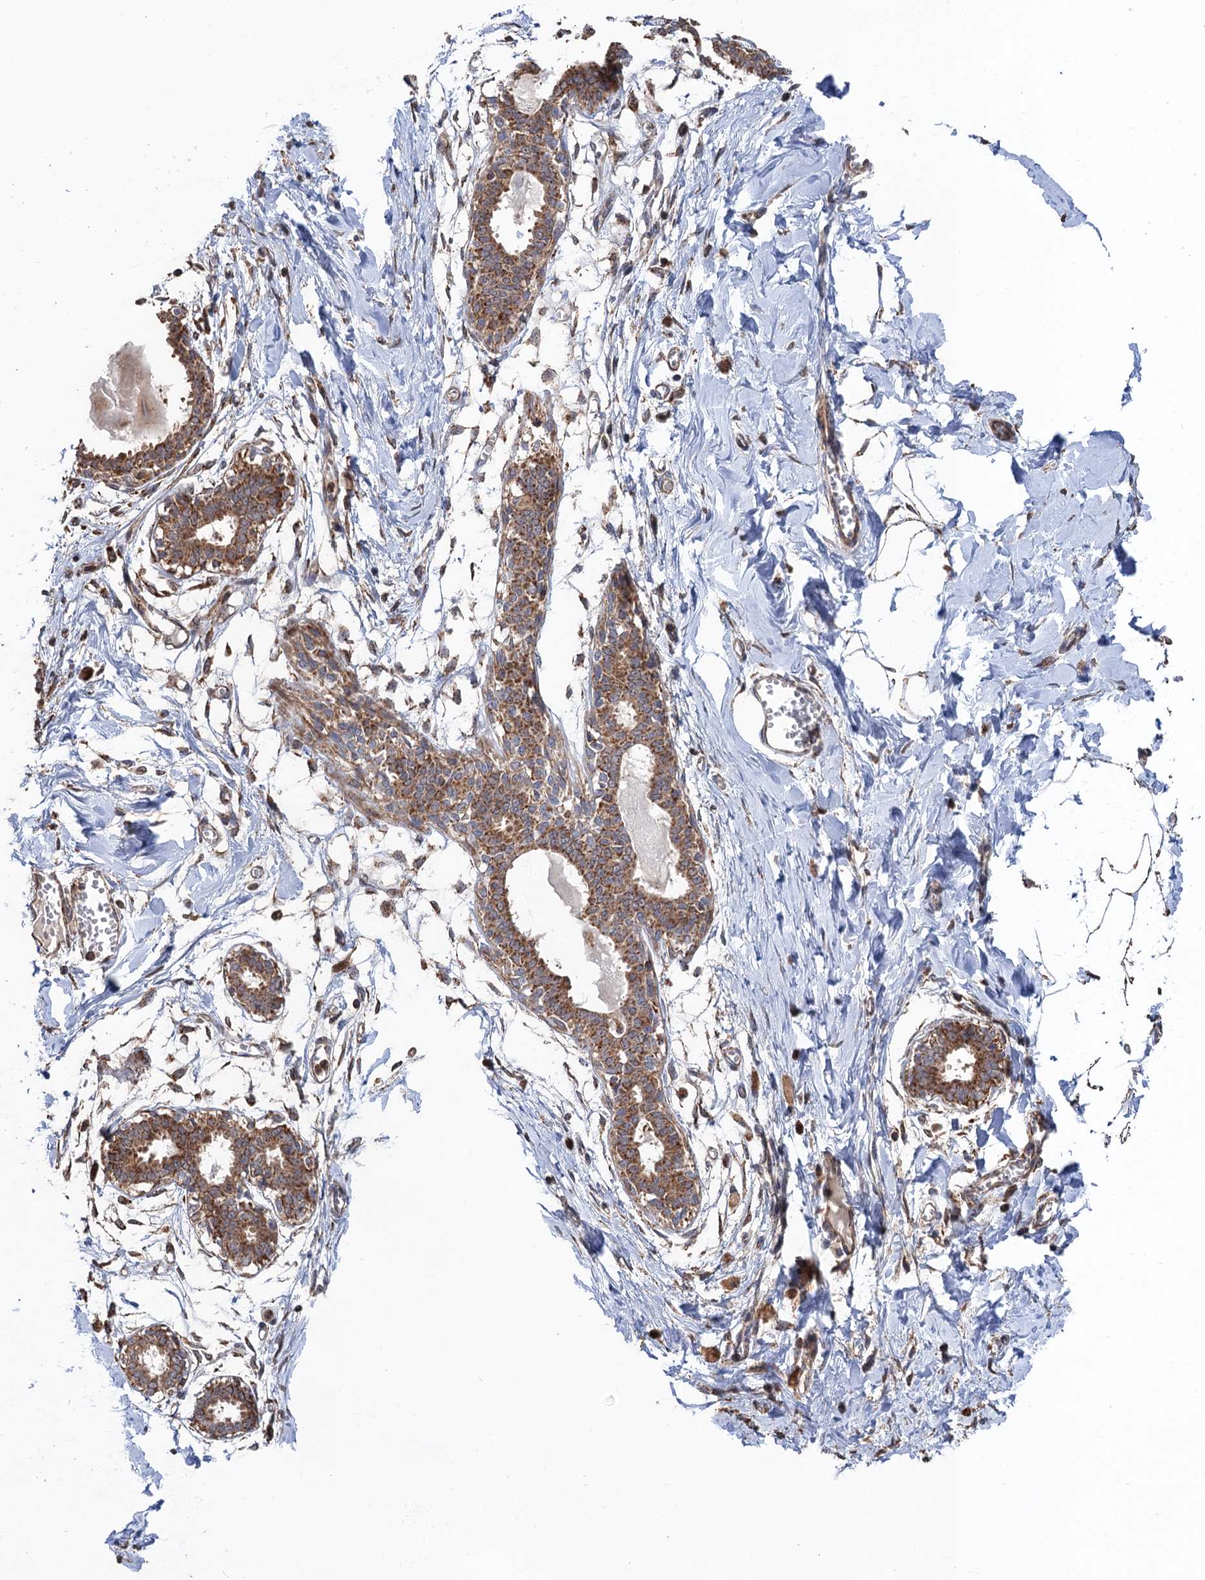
{"staining": {"intensity": "negative", "quantity": "none", "location": "none"}, "tissue": "breast", "cell_type": "Adipocytes", "image_type": "normal", "snomed": [{"axis": "morphology", "description": "Normal tissue, NOS"}, {"axis": "topography", "description": "Breast"}], "caption": "Adipocytes show no significant protein staining in benign breast. The staining was performed using DAB (3,3'-diaminobenzidine) to visualize the protein expression in brown, while the nuclei were stained in blue with hematoxylin (Magnification: 20x).", "gene": "BMERB1", "patient": {"sex": "female", "age": 27}}